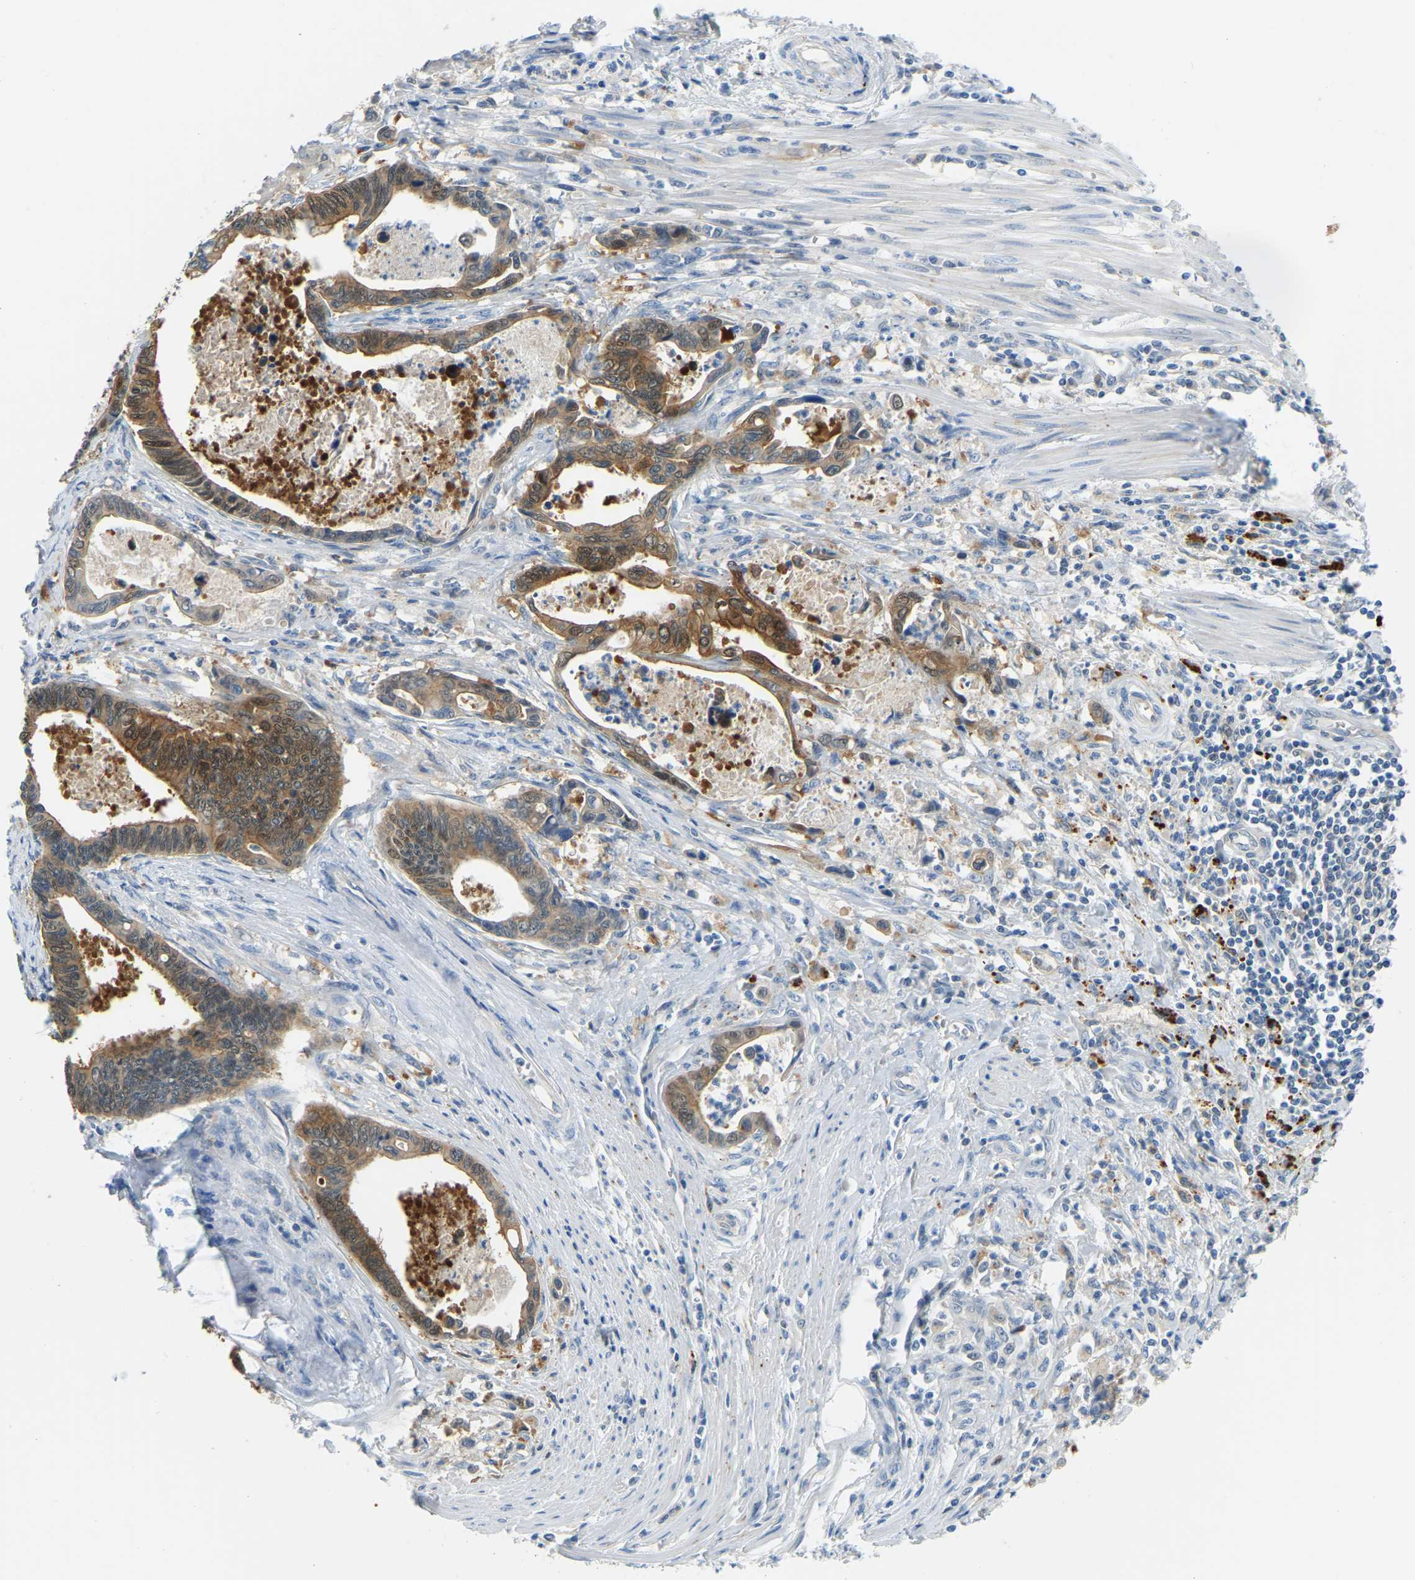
{"staining": {"intensity": "moderate", "quantity": ">75%", "location": "cytoplasmic/membranous"}, "tissue": "pancreatic cancer", "cell_type": "Tumor cells", "image_type": "cancer", "snomed": [{"axis": "morphology", "description": "Adenocarcinoma, NOS"}, {"axis": "topography", "description": "Pancreas"}], "caption": "A medium amount of moderate cytoplasmic/membranous positivity is identified in approximately >75% of tumor cells in pancreatic cancer tissue.", "gene": "NME8", "patient": {"sex": "female", "age": 70}}